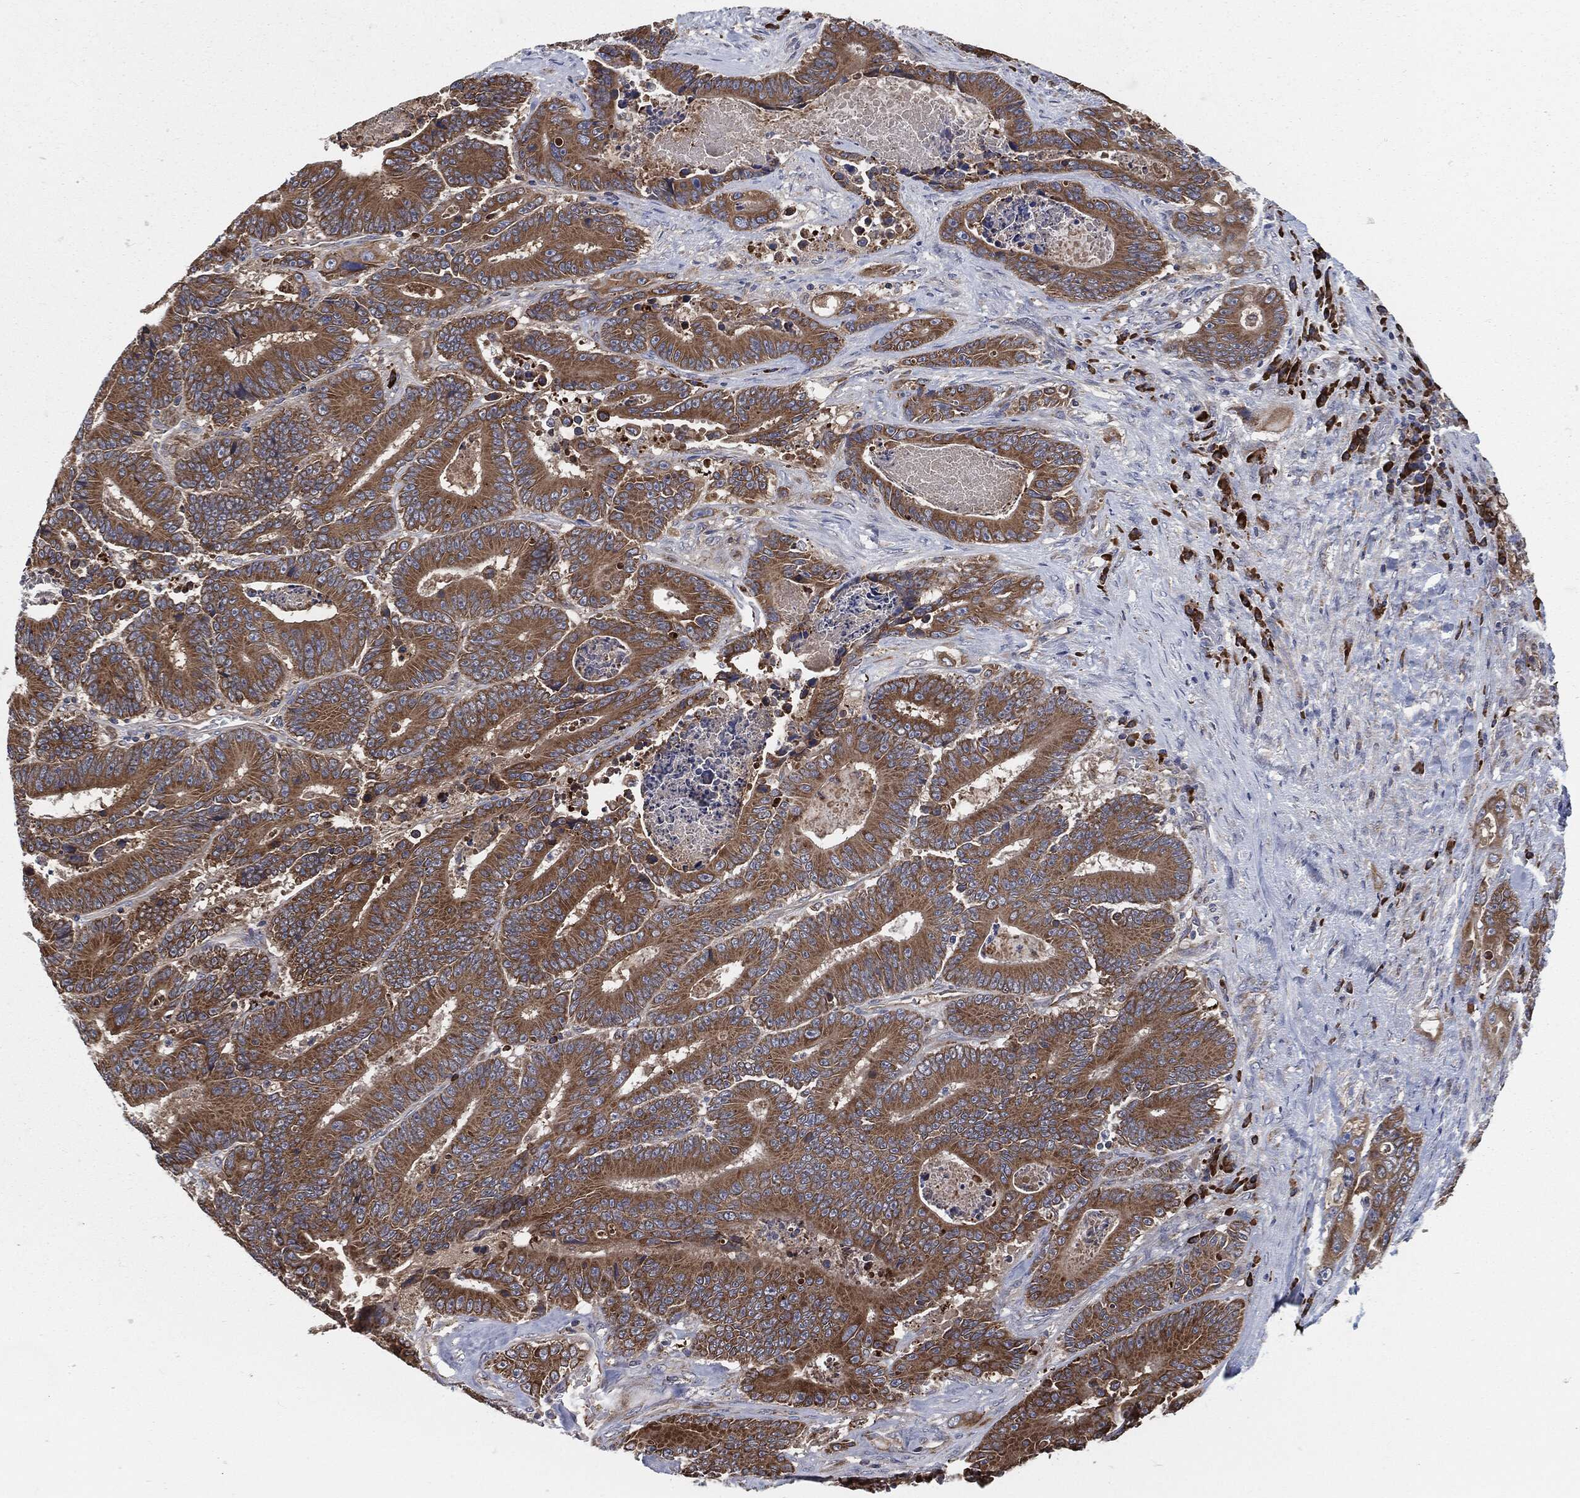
{"staining": {"intensity": "moderate", "quantity": ">75%", "location": "cytoplasmic/membranous"}, "tissue": "colorectal cancer", "cell_type": "Tumor cells", "image_type": "cancer", "snomed": [{"axis": "morphology", "description": "Adenocarcinoma, NOS"}, {"axis": "topography", "description": "Colon"}], "caption": "This micrograph reveals immunohistochemistry (IHC) staining of human colorectal cancer (adenocarcinoma), with medium moderate cytoplasmic/membranous expression in approximately >75% of tumor cells.", "gene": "PRDX4", "patient": {"sex": "male", "age": 83}}